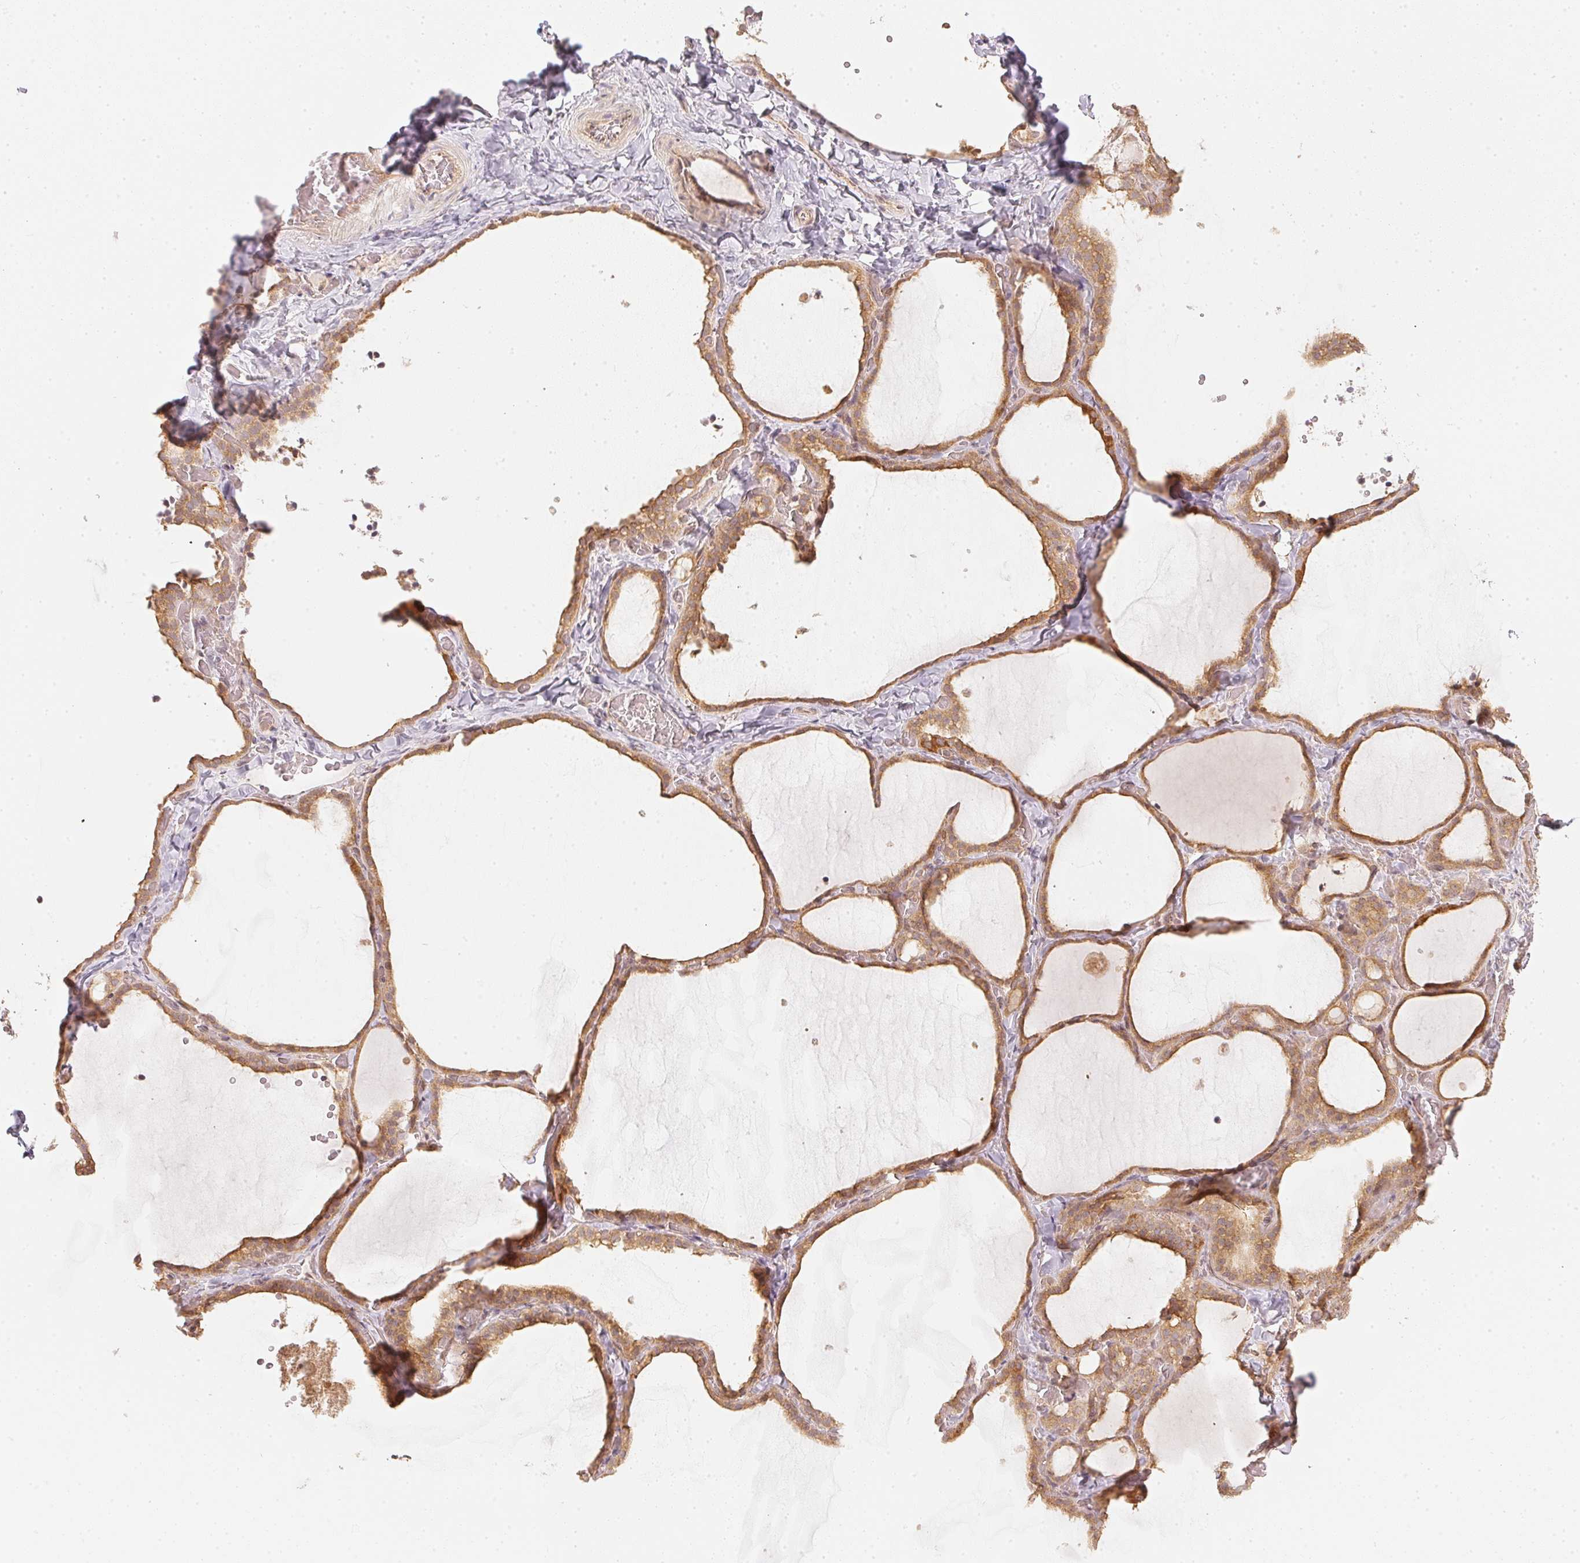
{"staining": {"intensity": "moderate", "quantity": ">75%", "location": "cytoplasmic/membranous"}, "tissue": "thyroid gland", "cell_type": "Glandular cells", "image_type": "normal", "snomed": [{"axis": "morphology", "description": "Normal tissue, NOS"}, {"axis": "topography", "description": "Thyroid gland"}], "caption": "DAB (3,3'-diaminobenzidine) immunohistochemical staining of normal human thyroid gland demonstrates moderate cytoplasmic/membranous protein staining in about >75% of glandular cells.", "gene": "WDR54", "patient": {"sex": "female", "age": 22}}